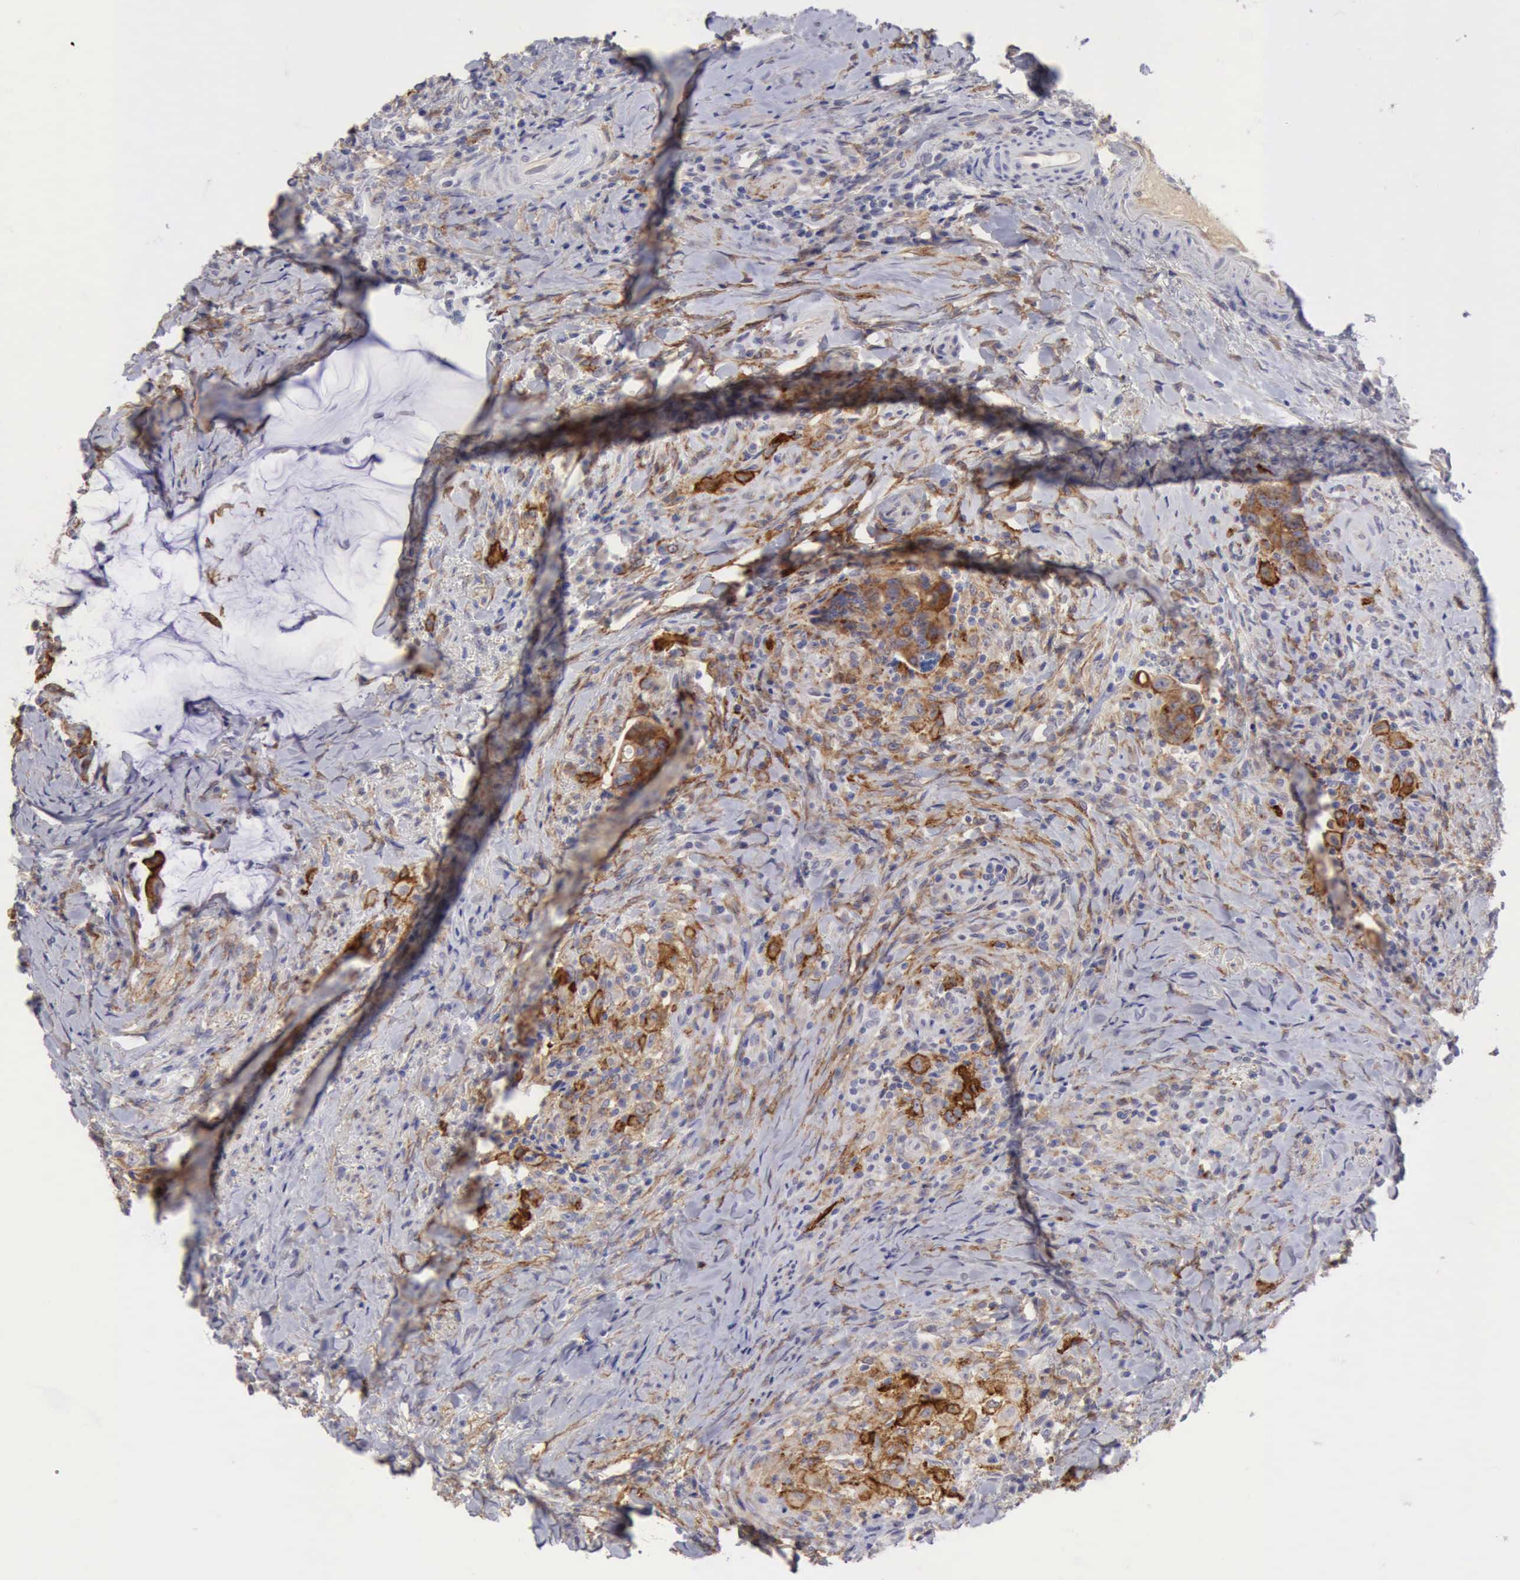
{"staining": {"intensity": "moderate", "quantity": ">75%", "location": "cytoplasmic/membranous"}, "tissue": "colorectal cancer", "cell_type": "Tumor cells", "image_type": "cancer", "snomed": [{"axis": "morphology", "description": "Adenocarcinoma, NOS"}, {"axis": "topography", "description": "Rectum"}], "caption": "Adenocarcinoma (colorectal) stained with a protein marker reveals moderate staining in tumor cells.", "gene": "TFRC", "patient": {"sex": "female", "age": 71}}